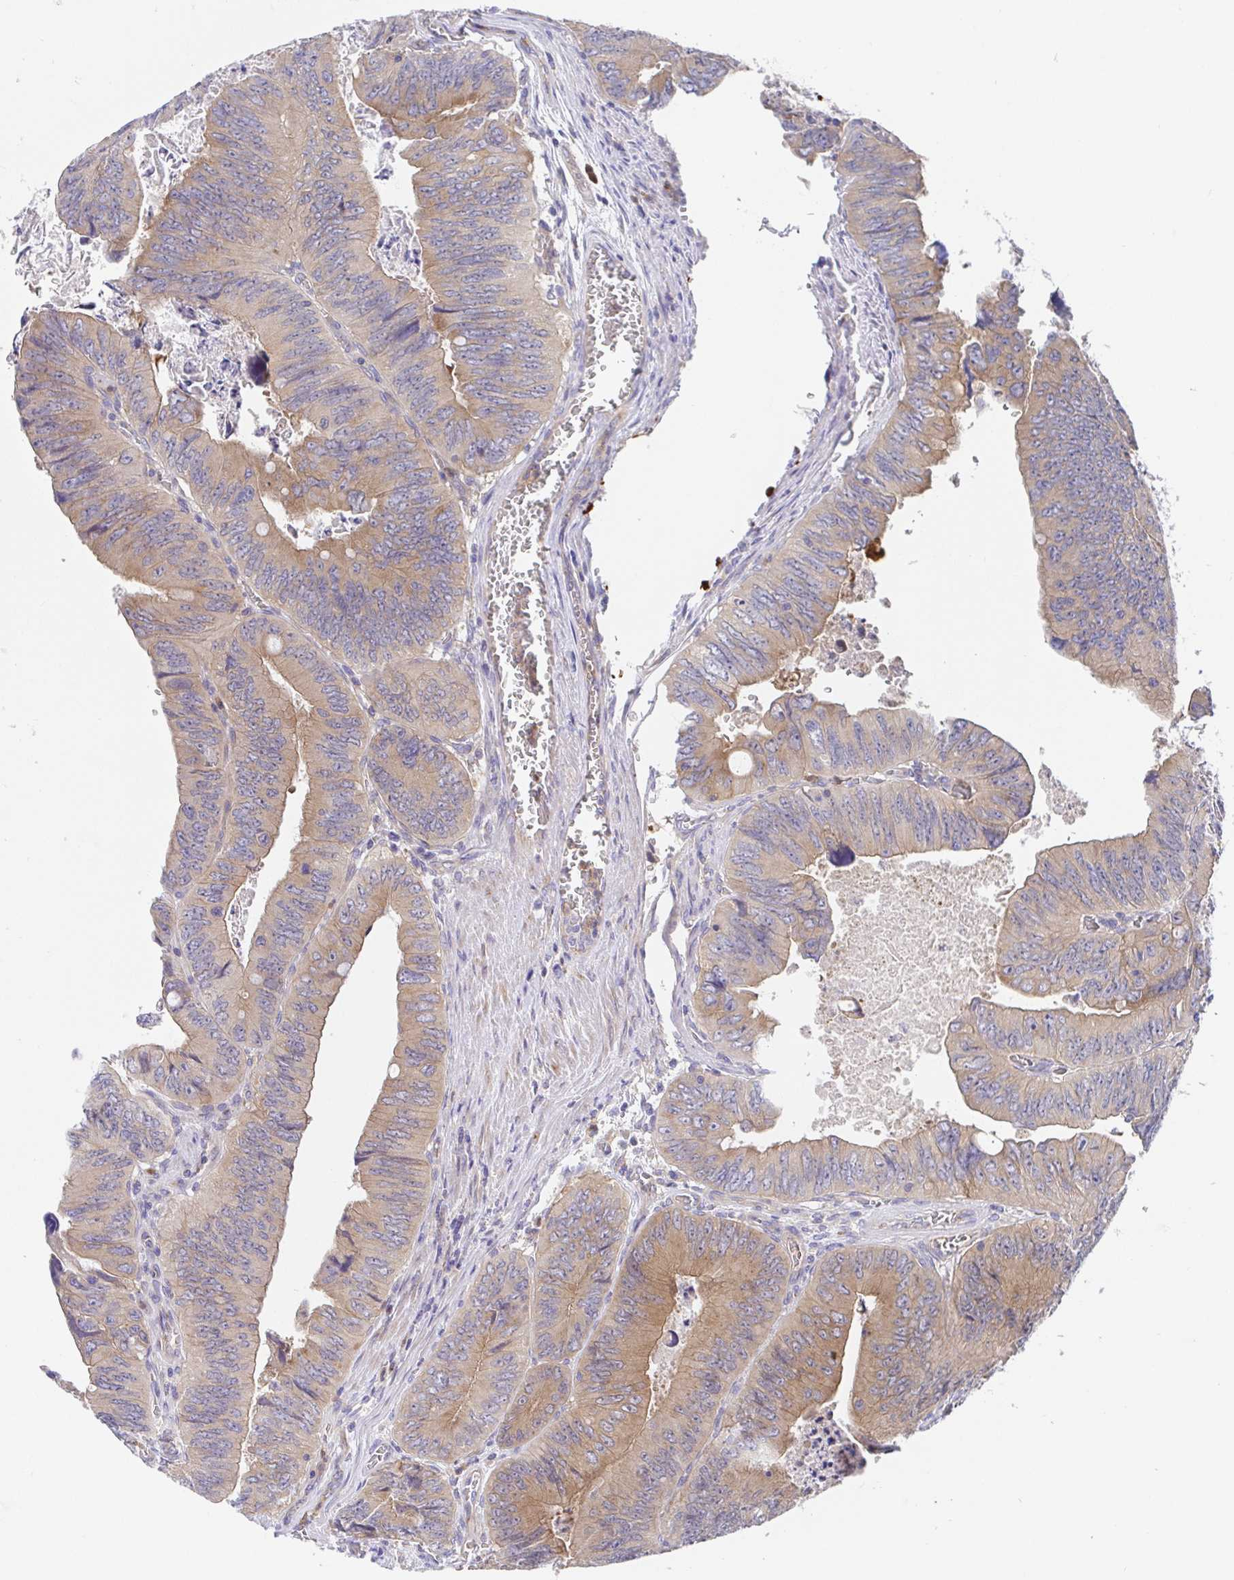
{"staining": {"intensity": "weak", "quantity": "25%-75%", "location": "cytoplasmic/membranous"}, "tissue": "colorectal cancer", "cell_type": "Tumor cells", "image_type": "cancer", "snomed": [{"axis": "morphology", "description": "Adenocarcinoma, NOS"}, {"axis": "topography", "description": "Colon"}], "caption": "Tumor cells exhibit weak cytoplasmic/membranous expression in about 25%-75% of cells in colorectal adenocarcinoma. The staining was performed using DAB to visualize the protein expression in brown, while the nuclei were stained in blue with hematoxylin (Magnification: 20x).", "gene": "GOLGA1", "patient": {"sex": "female", "age": 84}}